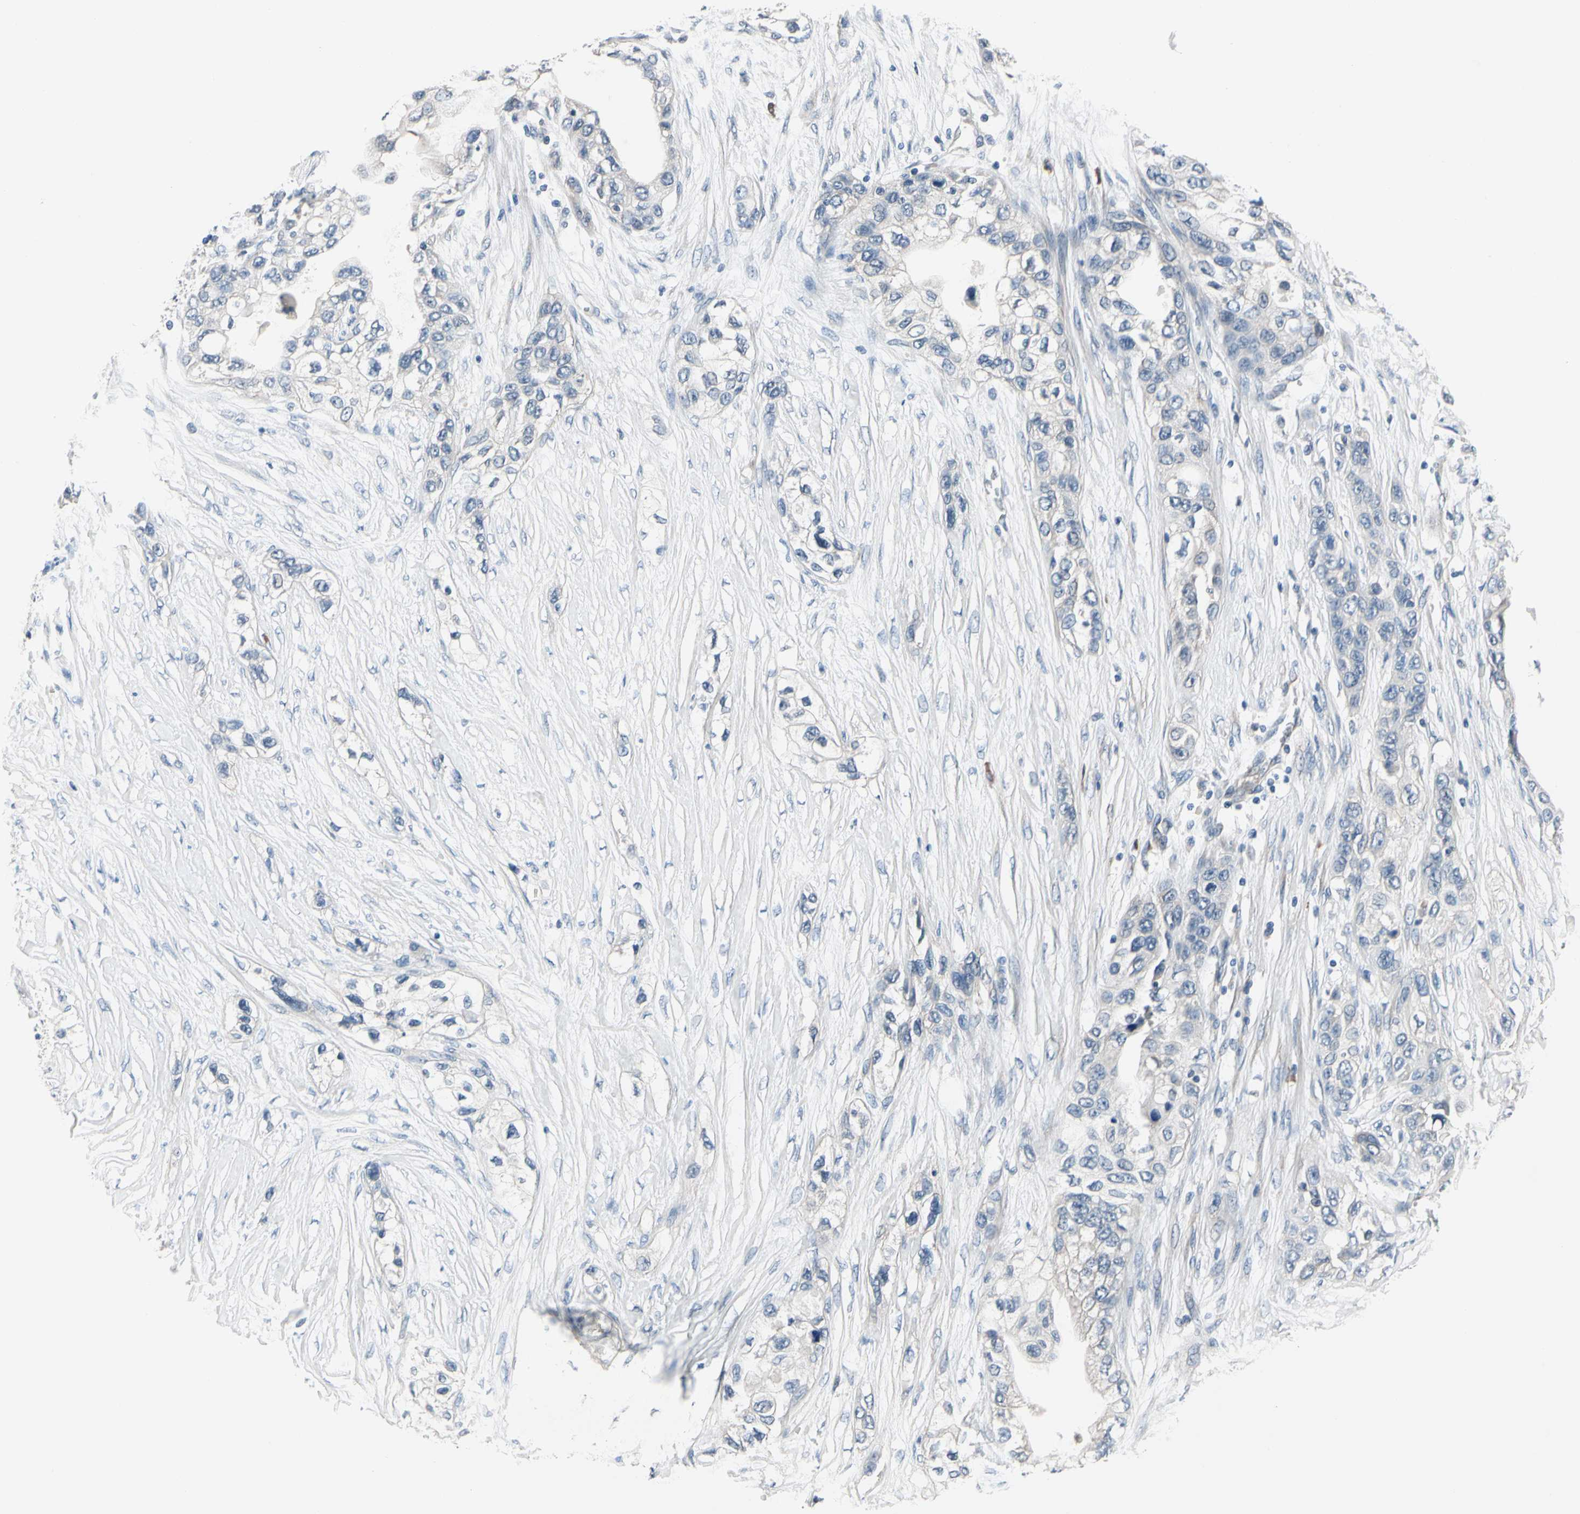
{"staining": {"intensity": "negative", "quantity": "none", "location": "none"}, "tissue": "pancreatic cancer", "cell_type": "Tumor cells", "image_type": "cancer", "snomed": [{"axis": "morphology", "description": "Adenocarcinoma, NOS"}, {"axis": "topography", "description": "Pancreas"}], "caption": "DAB immunohistochemical staining of human adenocarcinoma (pancreatic) exhibits no significant staining in tumor cells.", "gene": "SELENOK", "patient": {"sex": "female", "age": 70}}